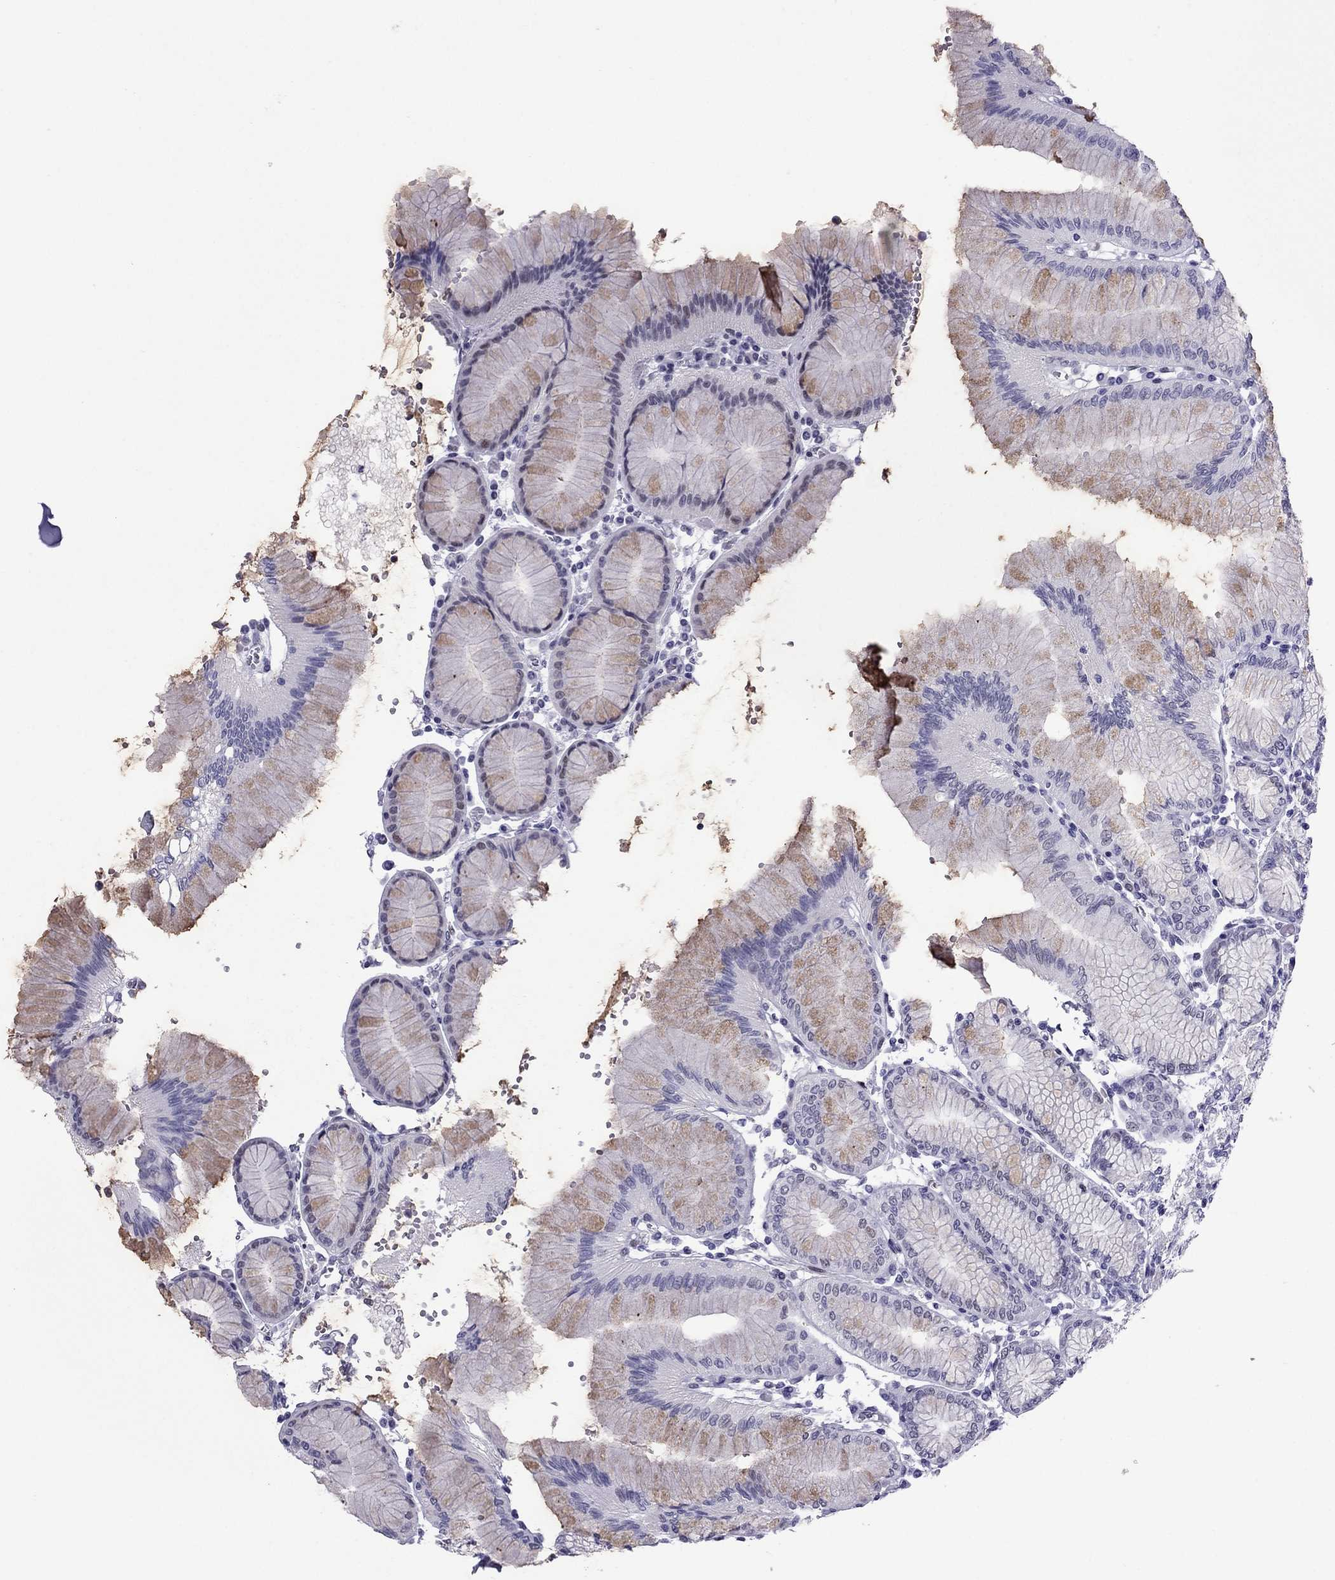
{"staining": {"intensity": "weak", "quantity": "<25%", "location": "cytoplasmic/membranous"}, "tissue": "stomach", "cell_type": "Glandular cells", "image_type": "normal", "snomed": [{"axis": "morphology", "description": "Normal tissue, NOS"}, {"axis": "topography", "description": "Skeletal muscle"}, {"axis": "topography", "description": "Stomach"}], "caption": "High power microscopy photomicrograph of an immunohistochemistry (IHC) photomicrograph of unremarkable stomach, revealing no significant positivity in glandular cells. (Immunohistochemistry, brightfield microscopy, high magnification).", "gene": "MYLK3", "patient": {"sex": "female", "age": 57}}